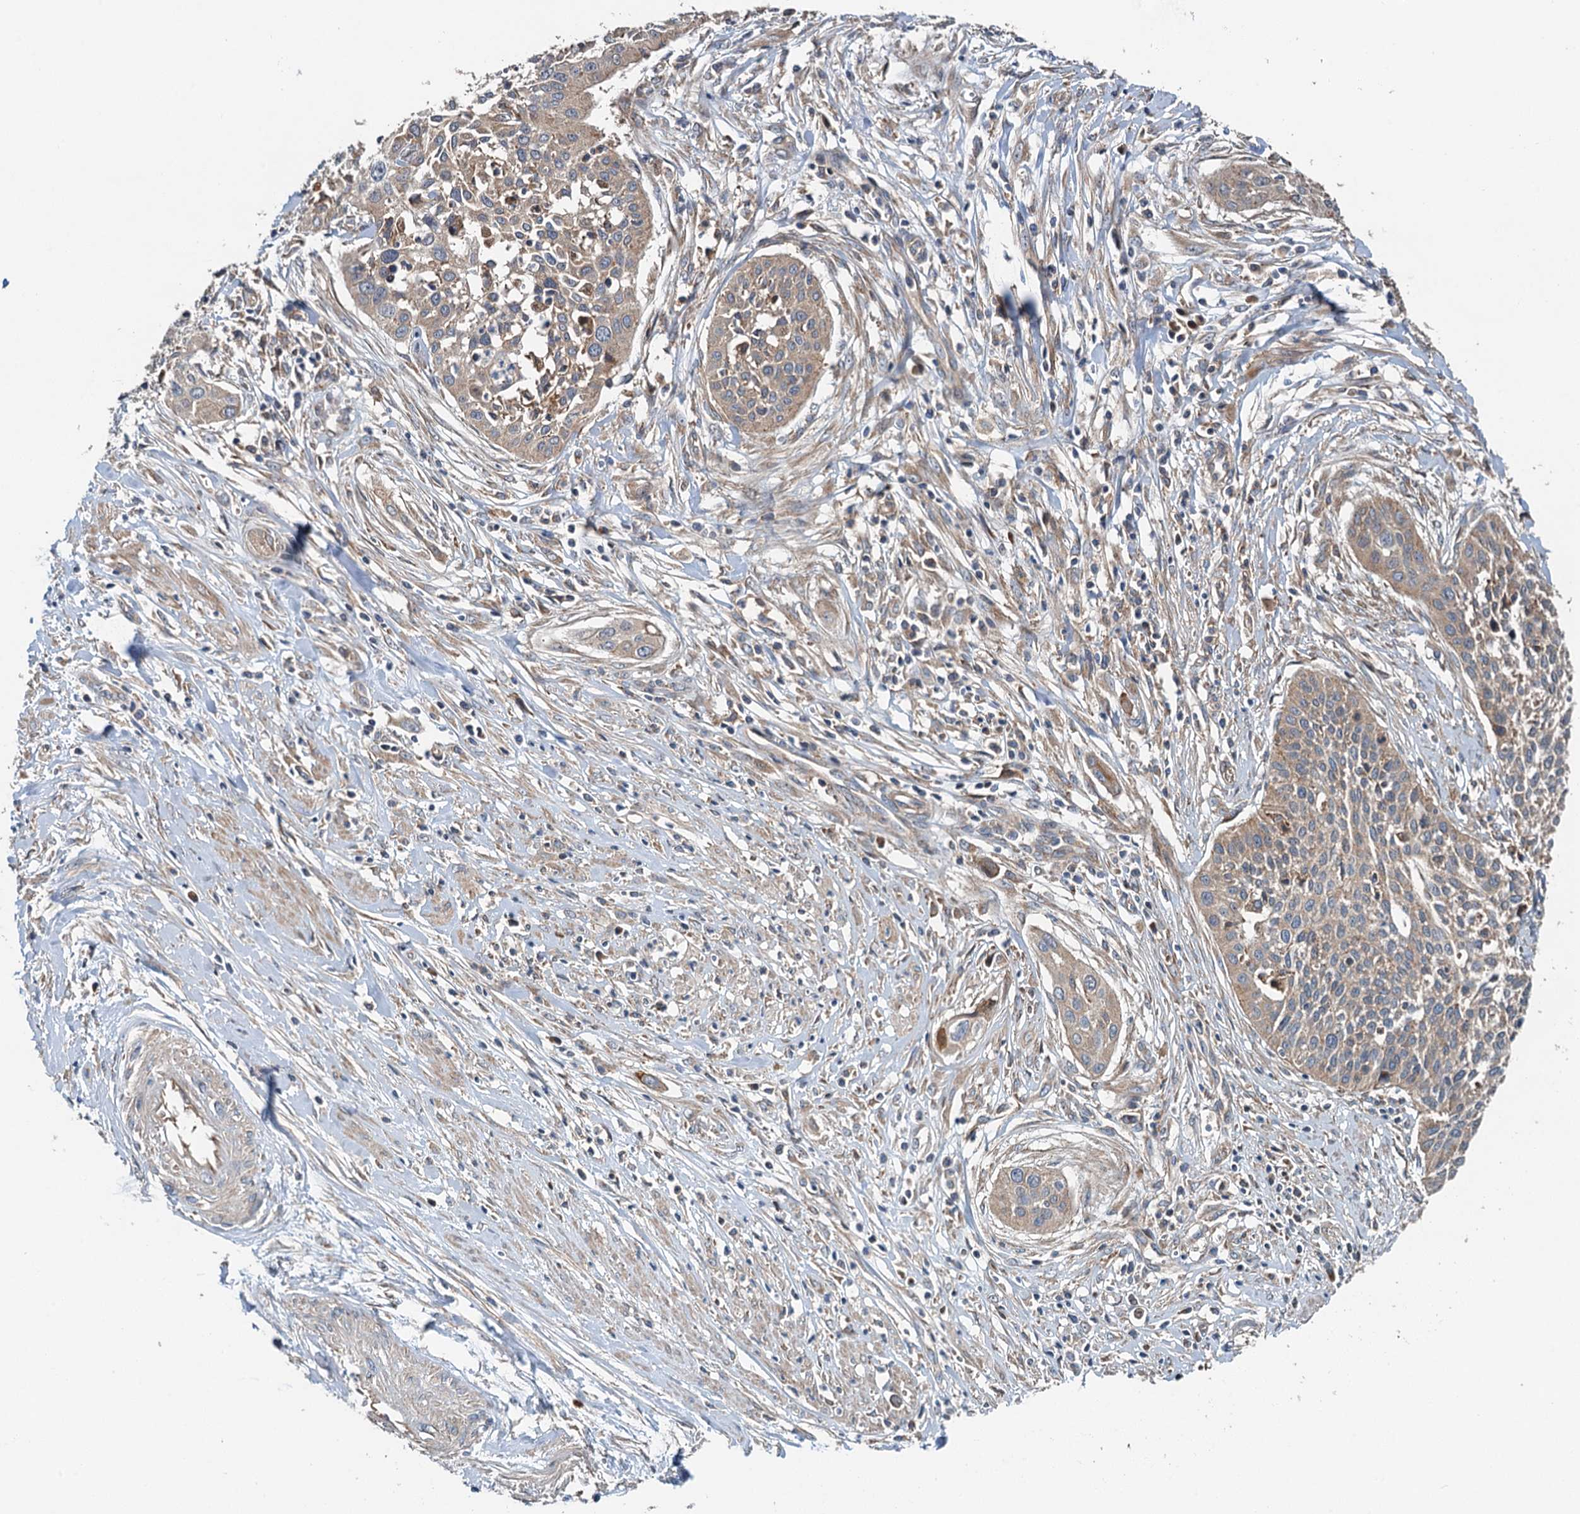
{"staining": {"intensity": "moderate", "quantity": "25%-75%", "location": "cytoplasmic/membranous"}, "tissue": "cervical cancer", "cell_type": "Tumor cells", "image_type": "cancer", "snomed": [{"axis": "morphology", "description": "Squamous cell carcinoma, NOS"}, {"axis": "topography", "description": "Cervix"}], "caption": "This is a histology image of immunohistochemistry staining of squamous cell carcinoma (cervical), which shows moderate staining in the cytoplasmic/membranous of tumor cells.", "gene": "COG3", "patient": {"sex": "female", "age": 34}}